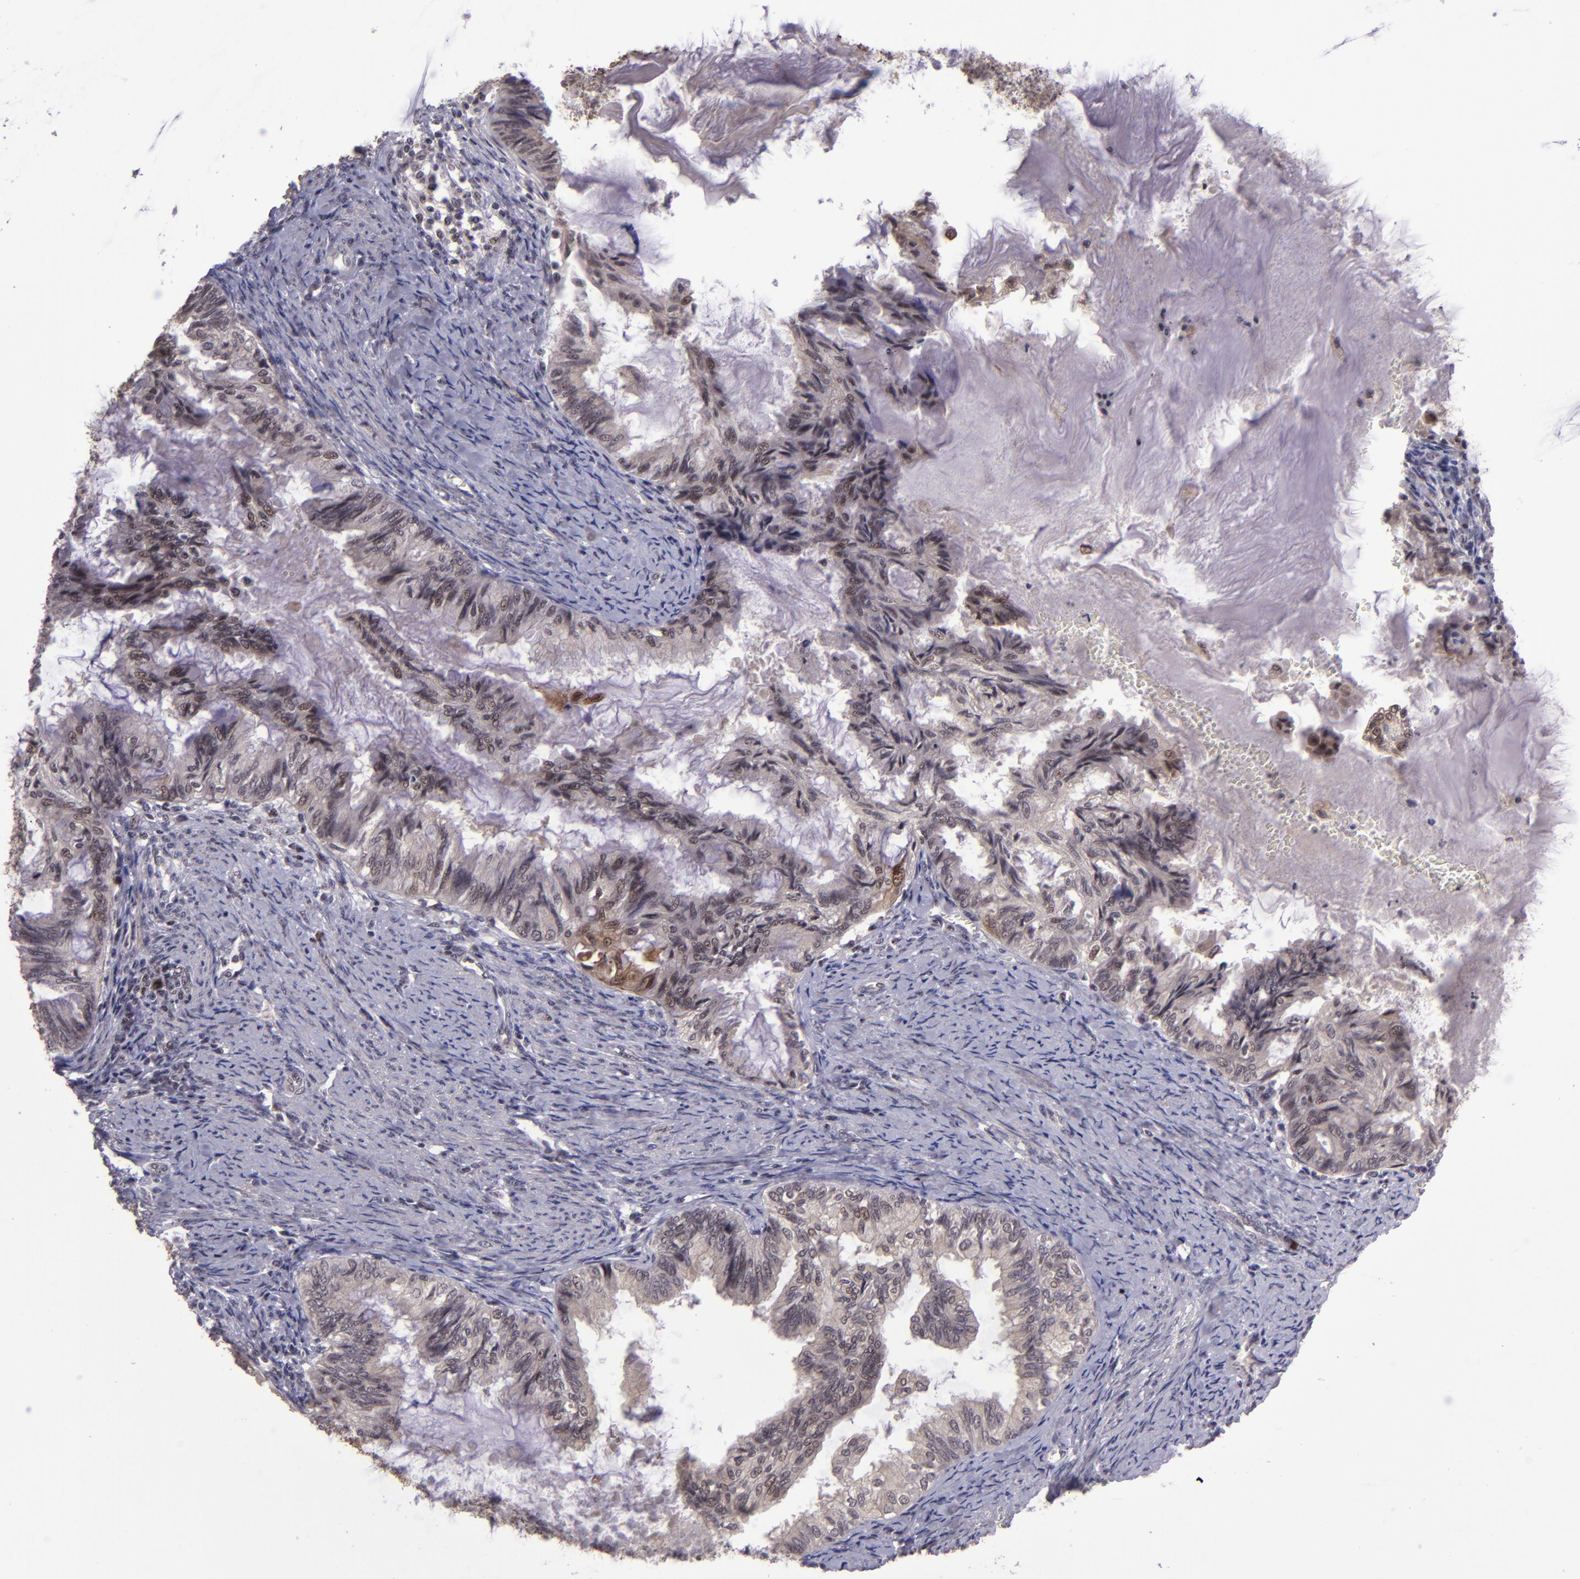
{"staining": {"intensity": "weak", "quantity": ">75%", "location": "cytoplasmic/membranous,nuclear"}, "tissue": "endometrial cancer", "cell_type": "Tumor cells", "image_type": "cancer", "snomed": [{"axis": "morphology", "description": "Adenocarcinoma, NOS"}, {"axis": "topography", "description": "Endometrium"}], "caption": "Immunohistochemistry (IHC) micrograph of human adenocarcinoma (endometrial) stained for a protein (brown), which displays low levels of weak cytoplasmic/membranous and nuclear staining in approximately >75% of tumor cells.", "gene": "PCNX4", "patient": {"sex": "female", "age": 86}}